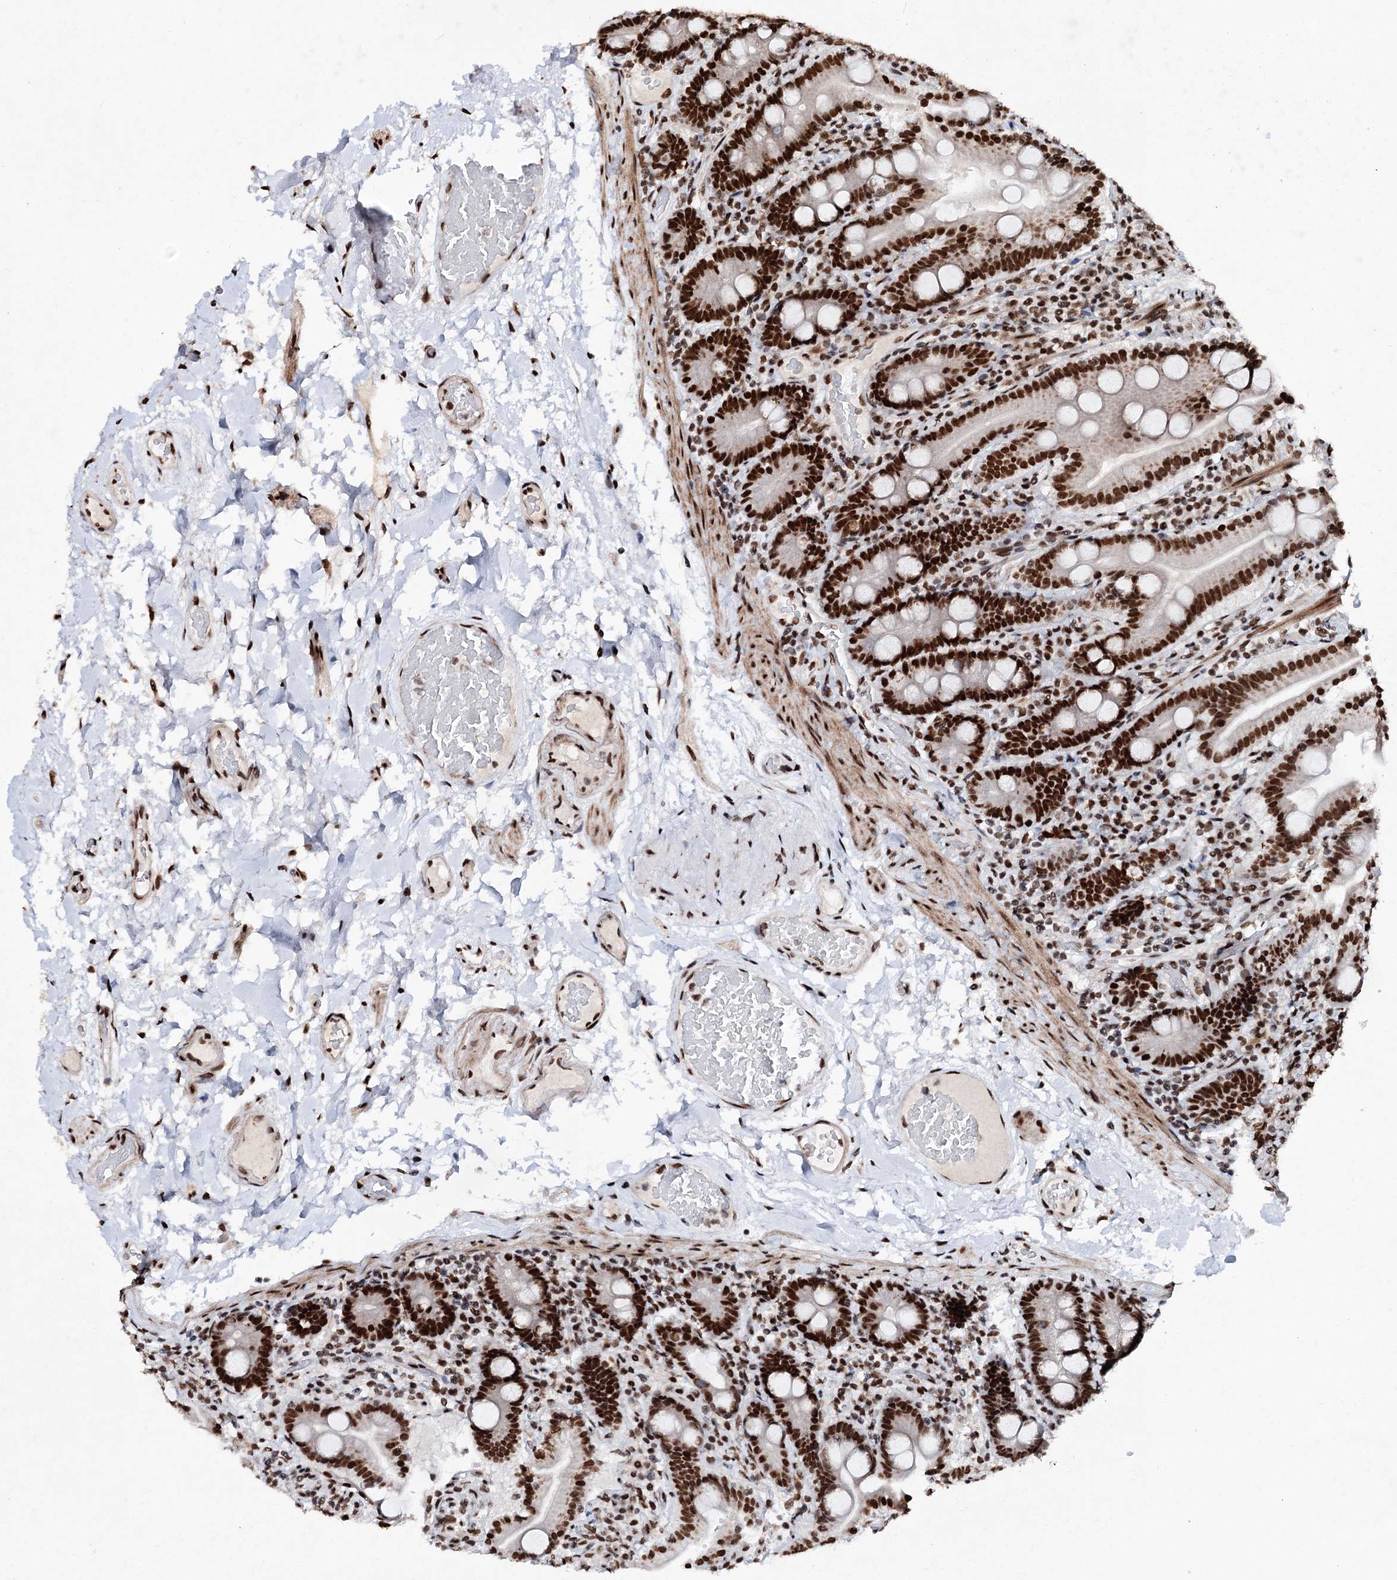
{"staining": {"intensity": "strong", "quantity": ">75%", "location": "nuclear"}, "tissue": "duodenum", "cell_type": "Glandular cells", "image_type": "normal", "snomed": [{"axis": "morphology", "description": "Normal tissue, NOS"}, {"axis": "topography", "description": "Duodenum"}], "caption": "Immunohistochemistry (IHC) of benign human duodenum reveals high levels of strong nuclear expression in approximately >75% of glandular cells.", "gene": "MATR3", "patient": {"sex": "male", "age": 55}}